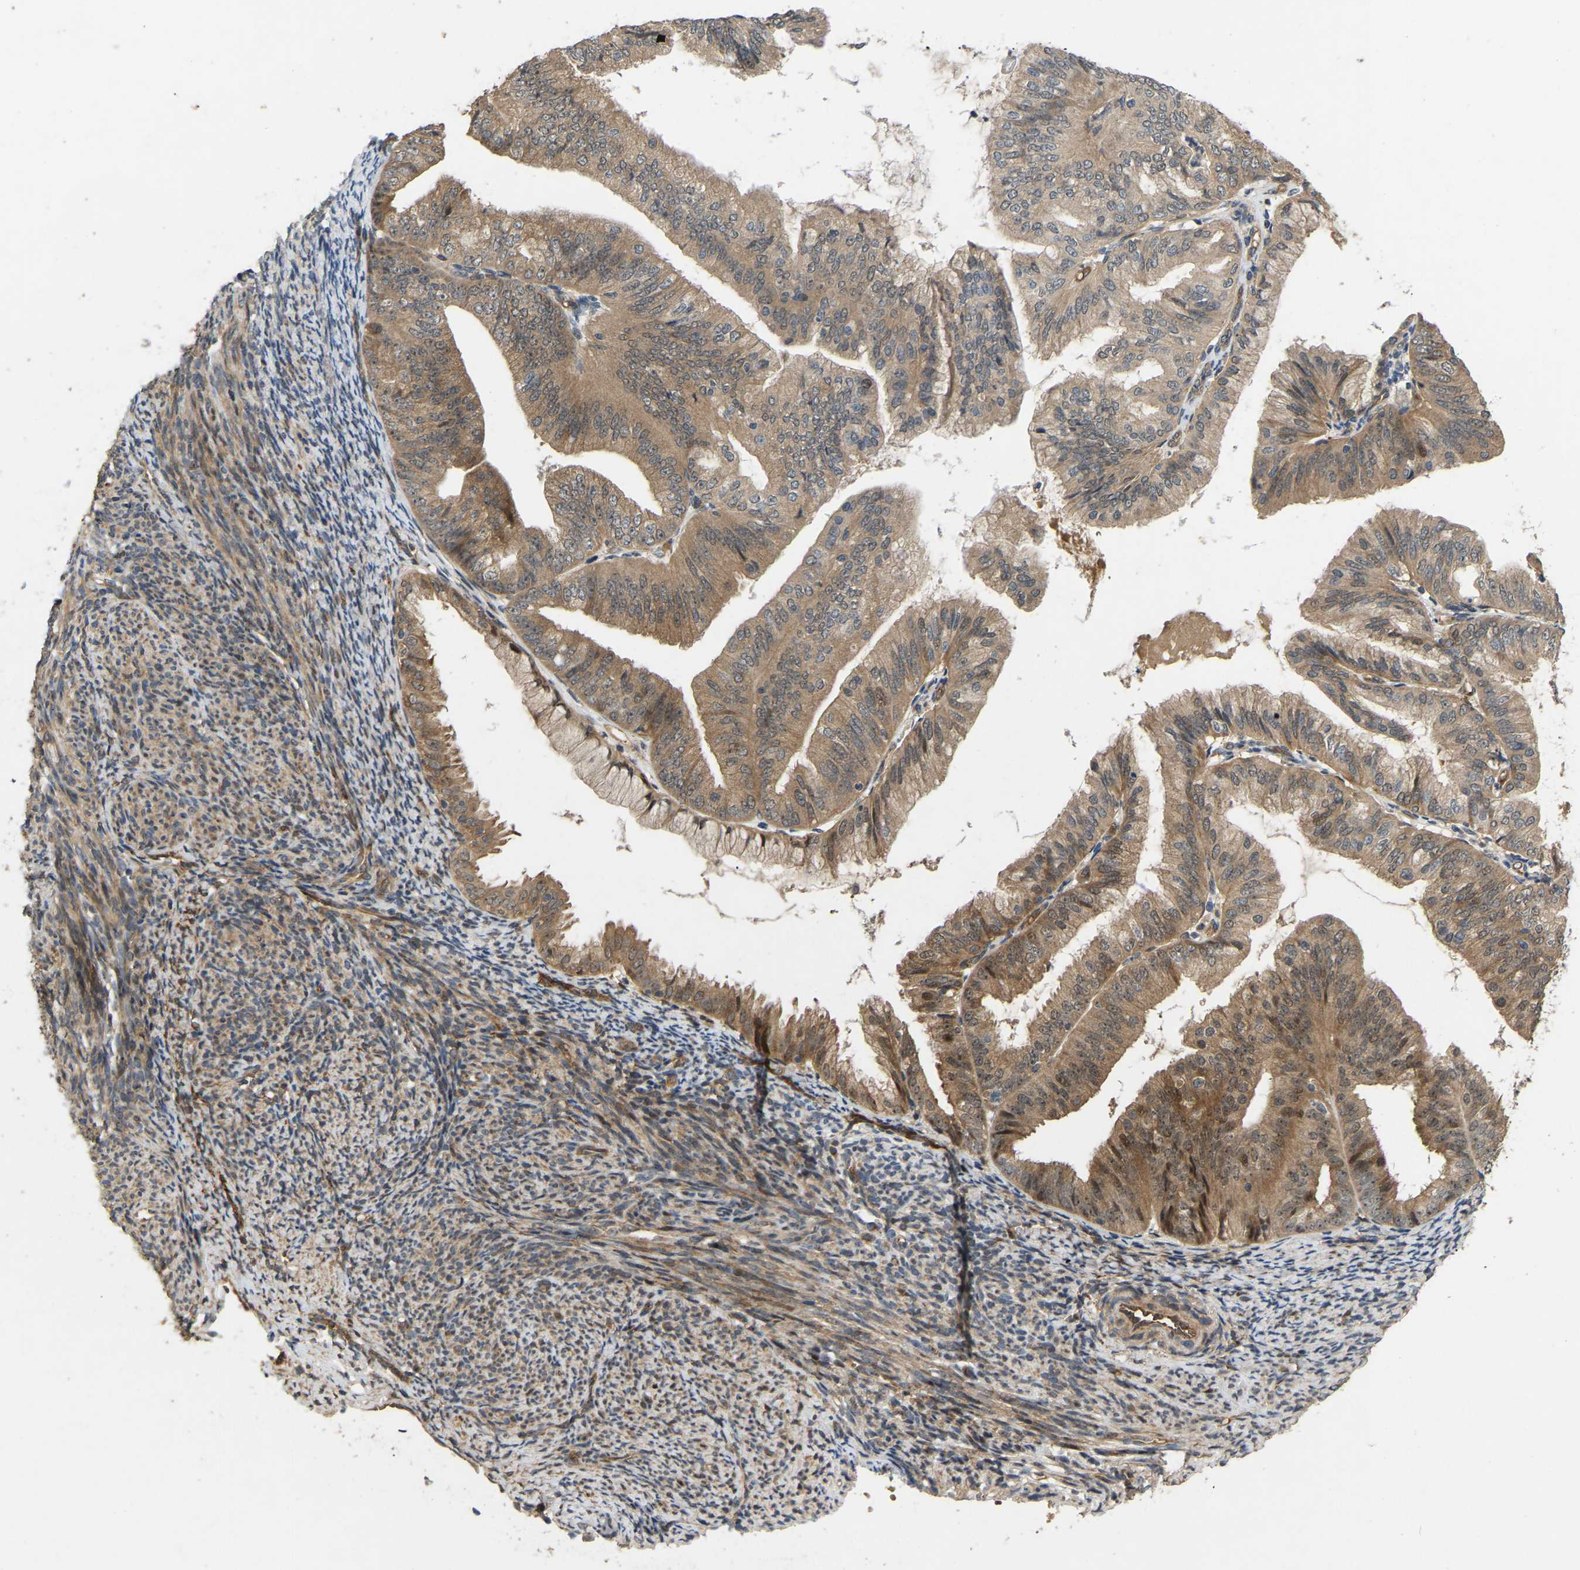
{"staining": {"intensity": "weak", "quantity": ">75%", "location": "cytoplasmic/membranous"}, "tissue": "endometrial cancer", "cell_type": "Tumor cells", "image_type": "cancer", "snomed": [{"axis": "morphology", "description": "Adenocarcinoma, NOS"}, {"axis": "topography", "description": "Endometrium"}], "caption": "There is low levels of weak cytoplasmic/membranous expression in tumor cells of endometrial cancer, as demonstrated by immunohistochemical staining (brown color).", "gene": "LIMK2", "patient": {"sex": "female", "age": 63}}